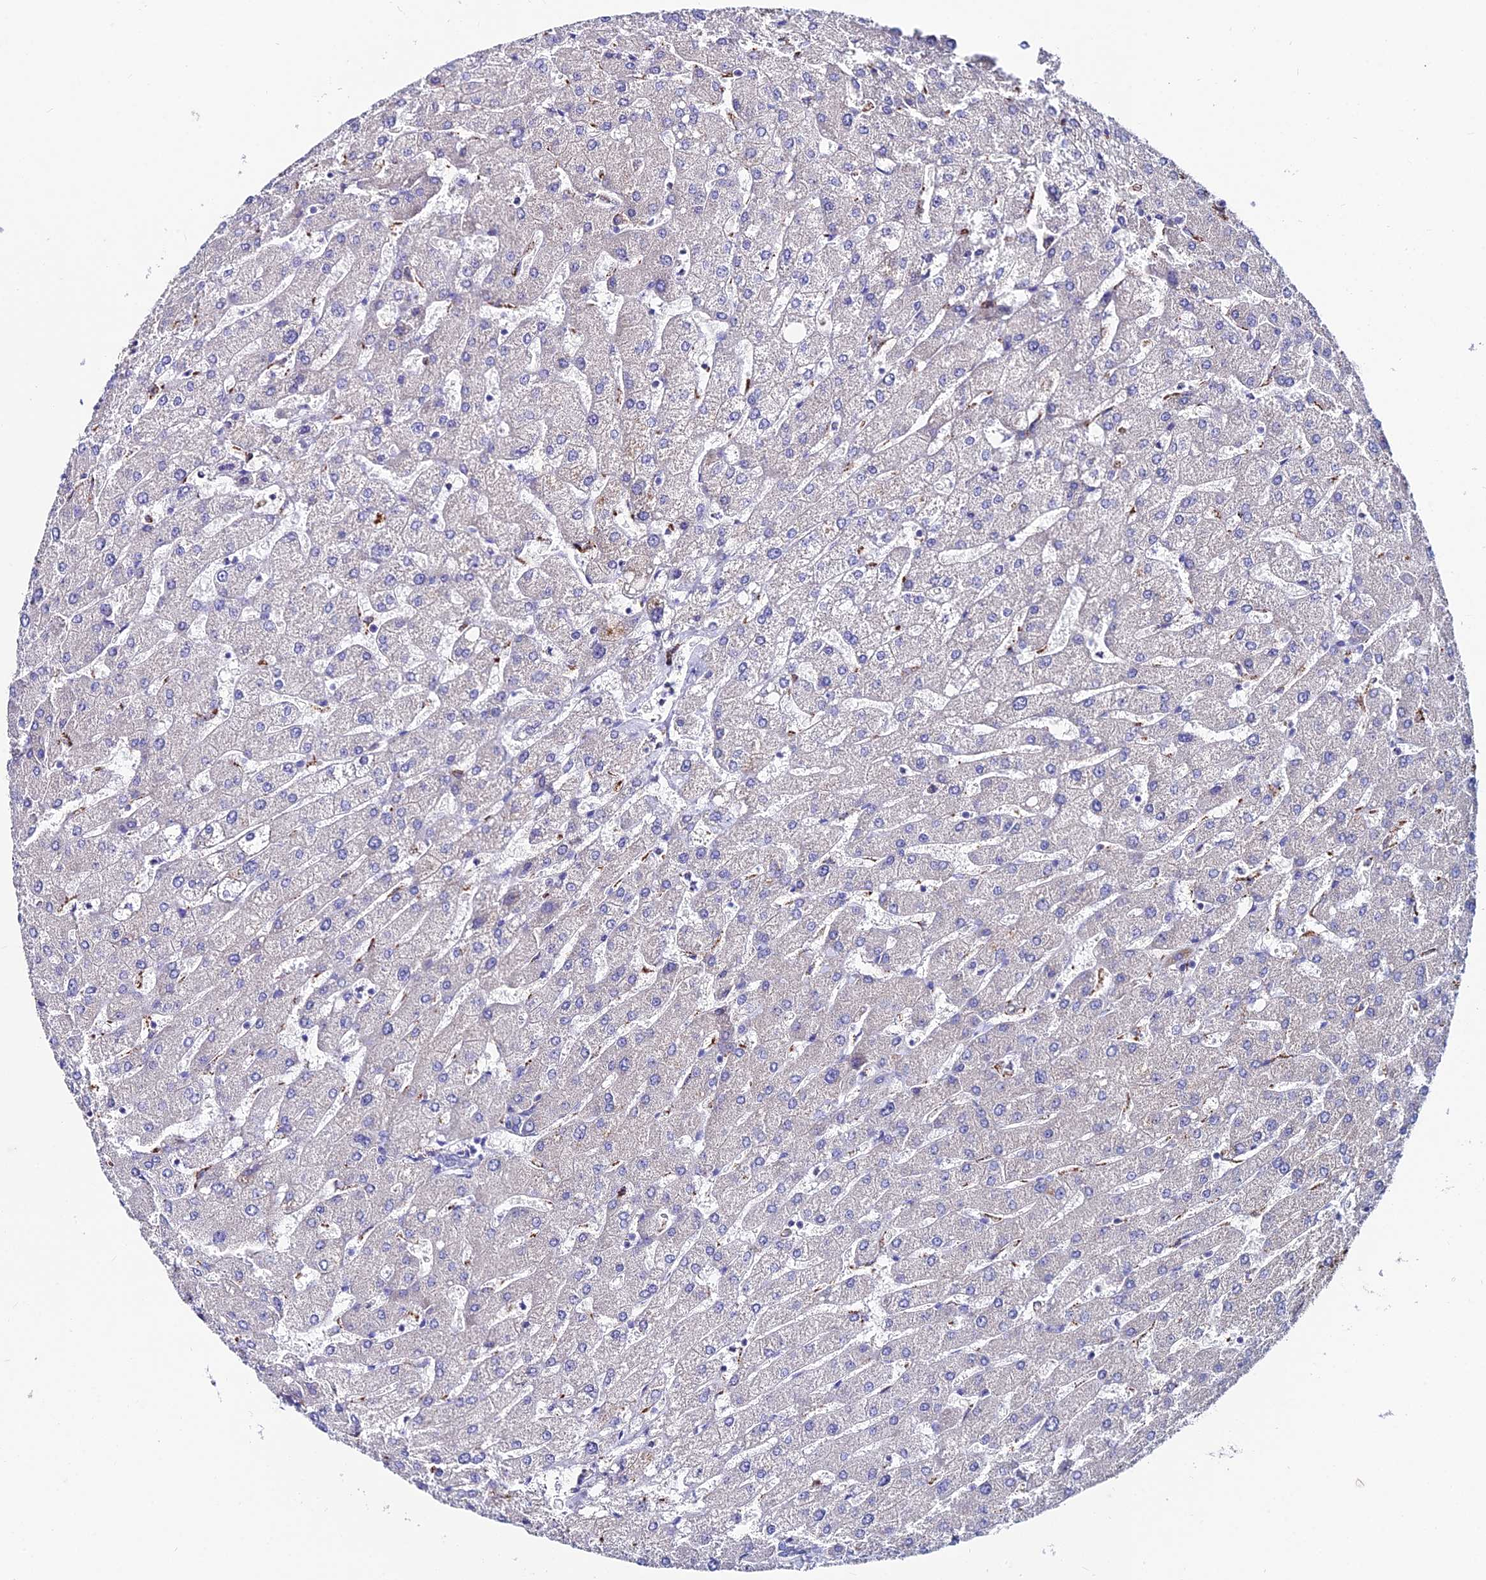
{"staining": {"intensity": "negative", "quantity": "none", "location": "none"}, "tissue": "liver", "cell_type": "Cholangiocytes", "image_type": "normal", "snomed": [{"axis": "morphology", "description": "Normal tissue, NOS"}, {"axis": "topography", "description": "Liver"}], "caption": "IHC micrograph of normal liver: human liver stained with DAB demonstrates no significant protein positivity in cholangiocytes. (DAB IHC, high magnification).", "gene": "SLC25A16", "patient": {"sex": "male", "age": 55}}